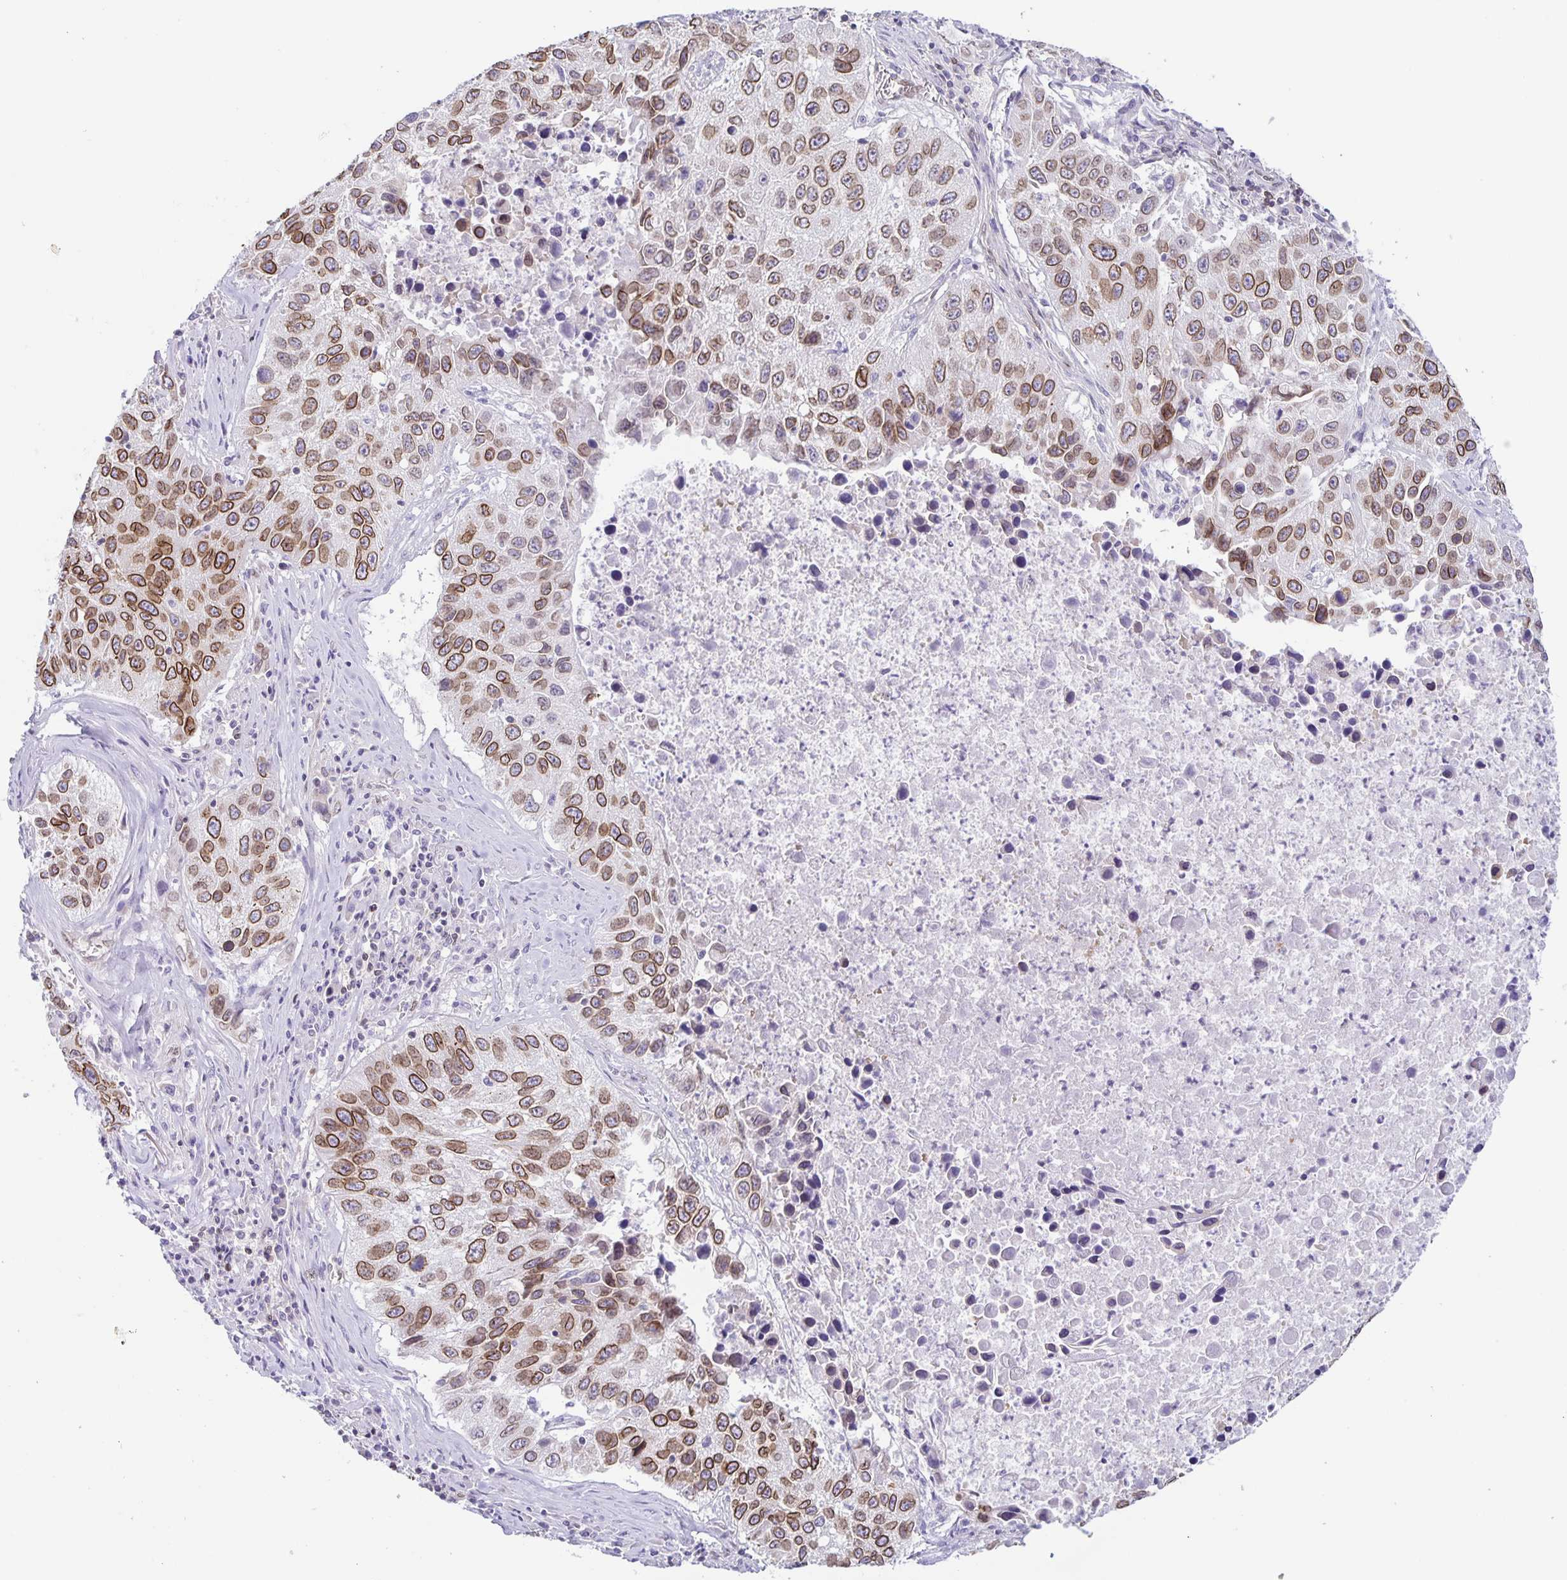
{"staining": {"intensity": "moderate", "quantity": ">75%", "location": "cytoplasmic/membranous,nuclear"}, "tissue": "lung cancer", "cell_type": "Tumor cells", "image_type": "cancer", "snomed": [{"axis": "morphology", "description": "Squamous cell carcinoma, NOS"}, {"axis": "topography", "description": "Lung"}], "caption": "A photomicrograph of lung cancer stained for a protein displays moderate cytoplasmic/membranous and nuclear brown staining in tumor cells. (DAB (3,3'-diaminobenzidine) = brown stain, brightfield microscopy at high magnification).", "gene": "SYNE2", "patient": {"sex": "female", "age": 61}}